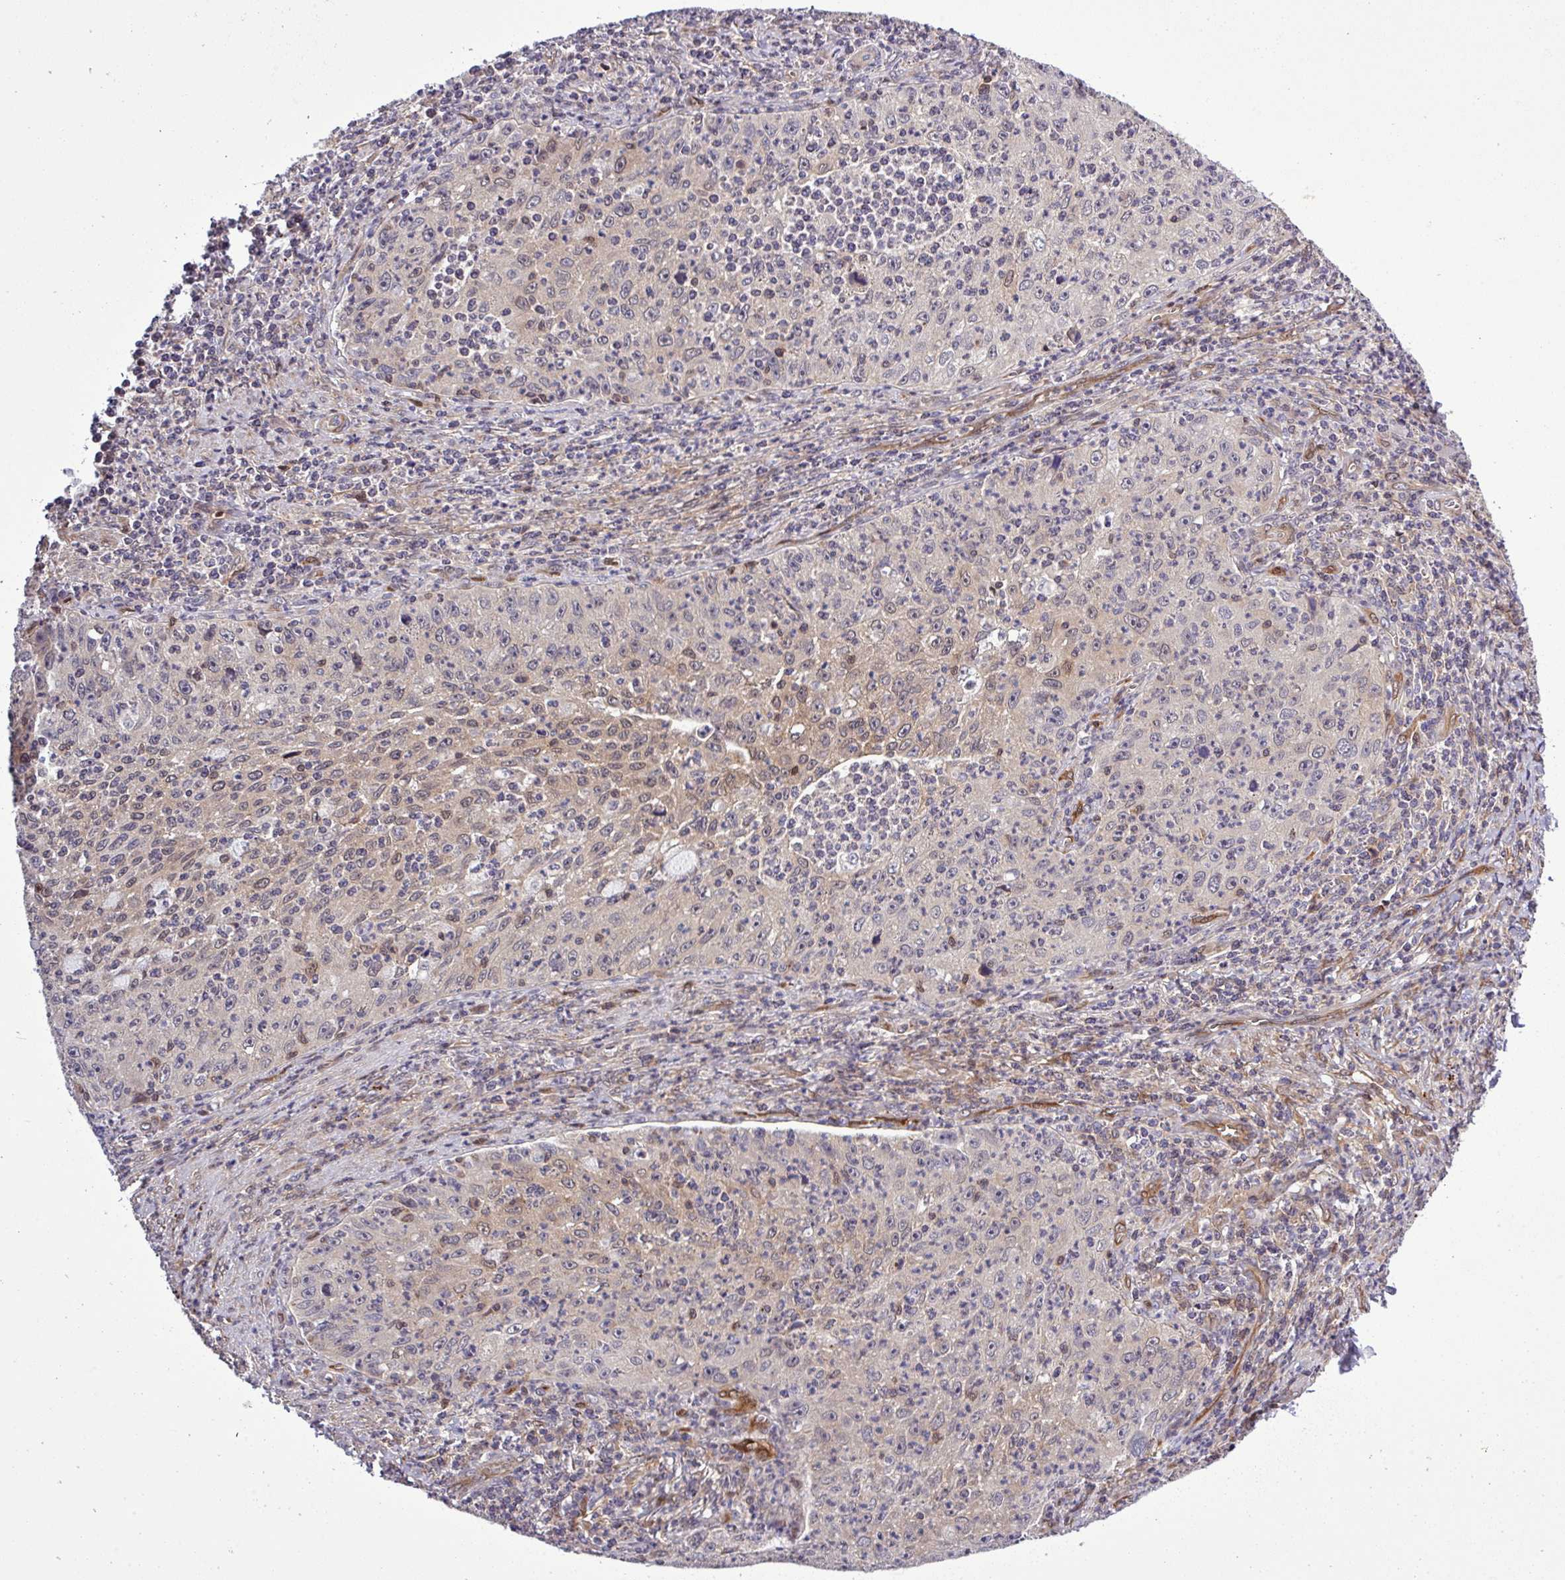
{"staining": {"intensity": "negative", "quantity": "none", "location": "none"}, "tissue": "cervical cancer", "cell_type": "Tumor cells", "image_type": "cancer", "snomed": [{"axis": "morphology", "description": "Squamous cell carcinoma, NOS"}, {"axis": "topography", "description": "Cervix"}], "caption": "DAB immunohistochemical staining of cervical cancer displays no significant expression in tumor cells. (DAB immunohistochemistry visualized using brightfield microscopy, high magnification).", "gene": "CARHSP1", "patient": {"sex": "female", "age": 30}}